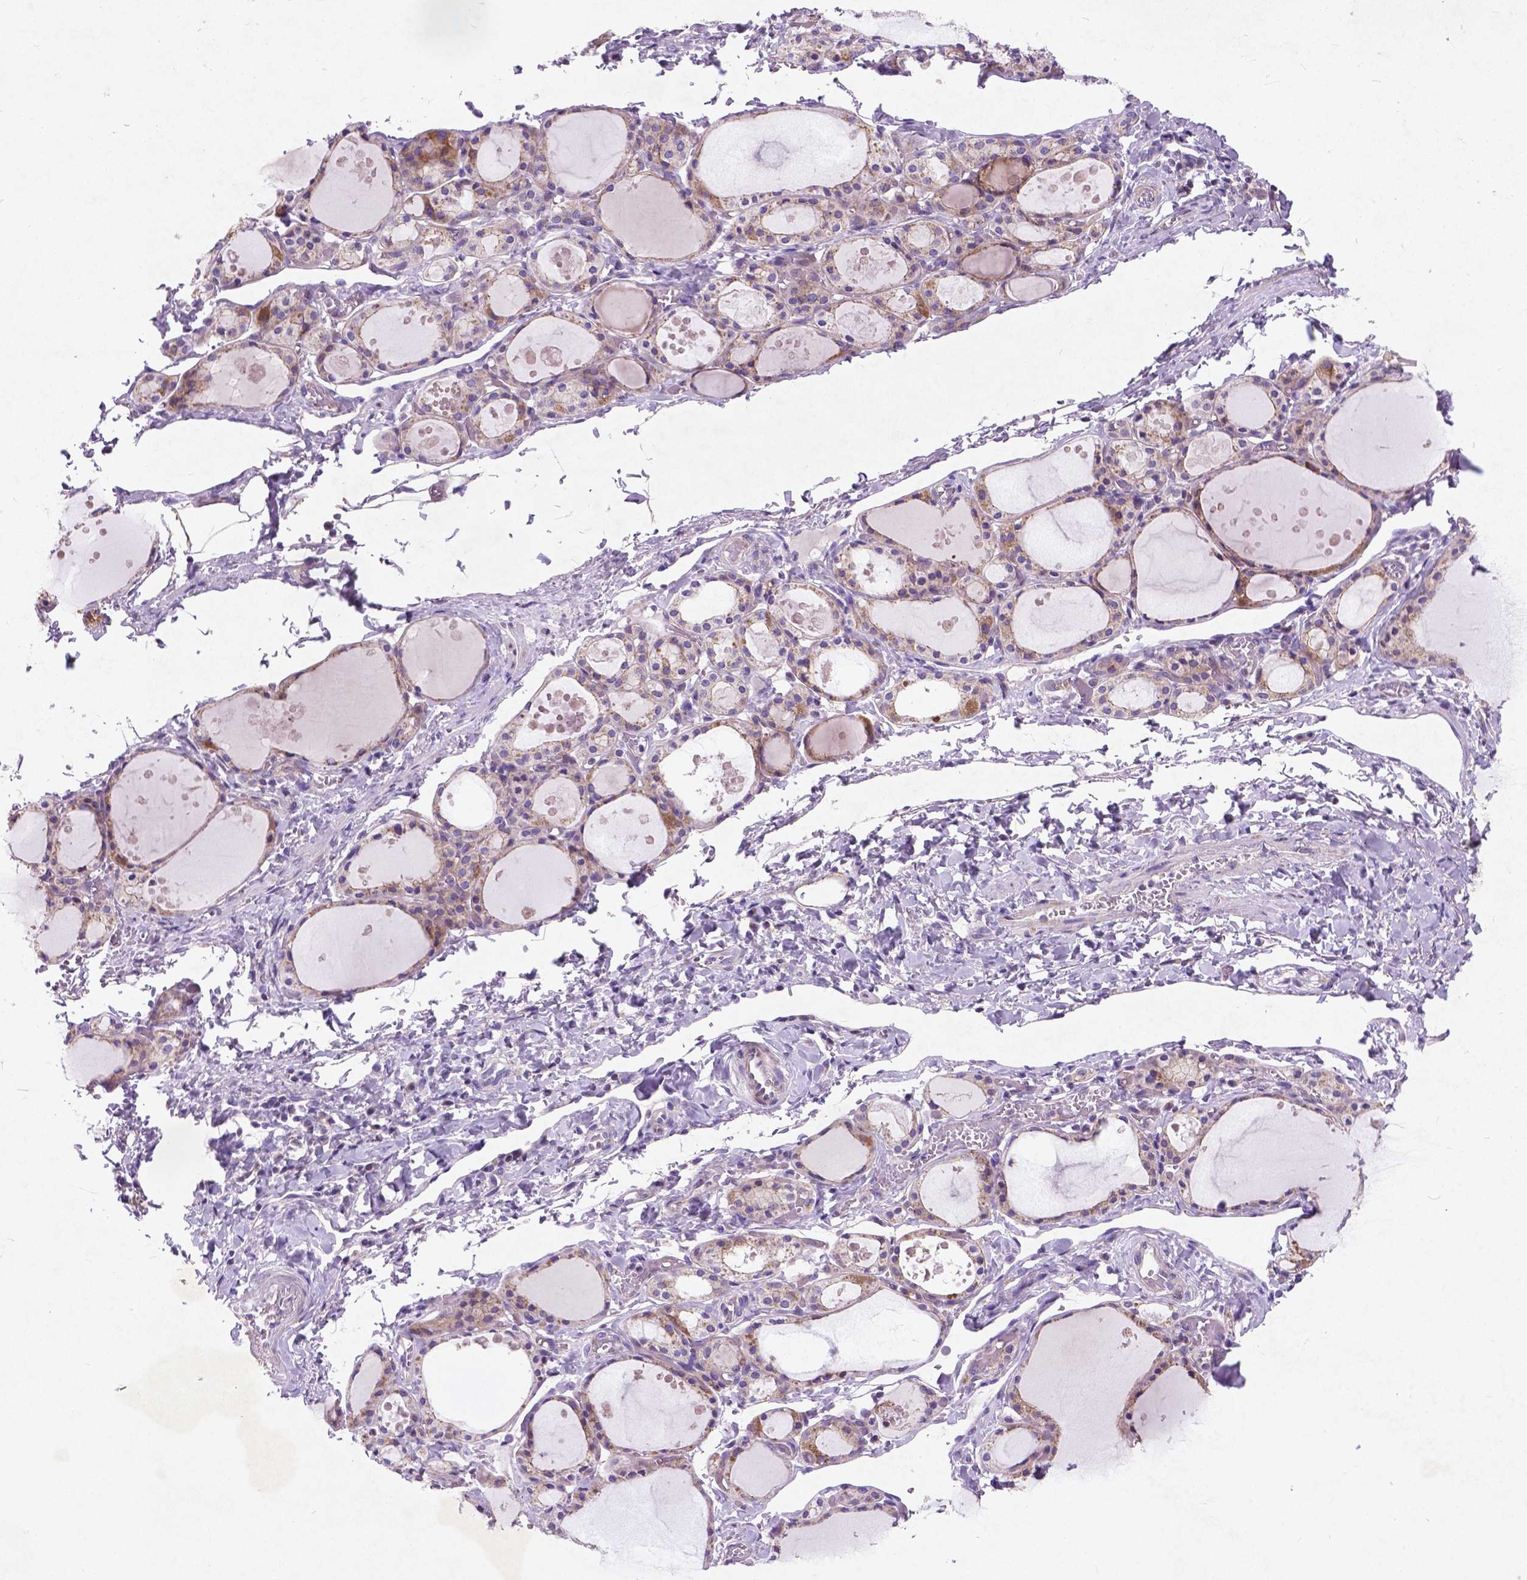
{"staining": {"intensity": "weak", "quantity": ">75%", "location": "cytoplasmic/membranous"}, "tissue": "thyroid gland", "cell_type": "Glandular cells", "image_type": "normal", "snomed": [{"axis": "morphology", "description": "Normal tissue, NOS"}, {"axis": "topography", "description": "Thyroid gland"}], "caption": "DAB immunohistochemical staining of normal thyroid gland shows weak cytoplasmic/membranous protein staining in approximately >75% of glandular cells. (DAB = brown stain, brightfield microscopy at high magnification).", "gene": "ATG4D", "patient": {"sex": "male", "age": 68}}